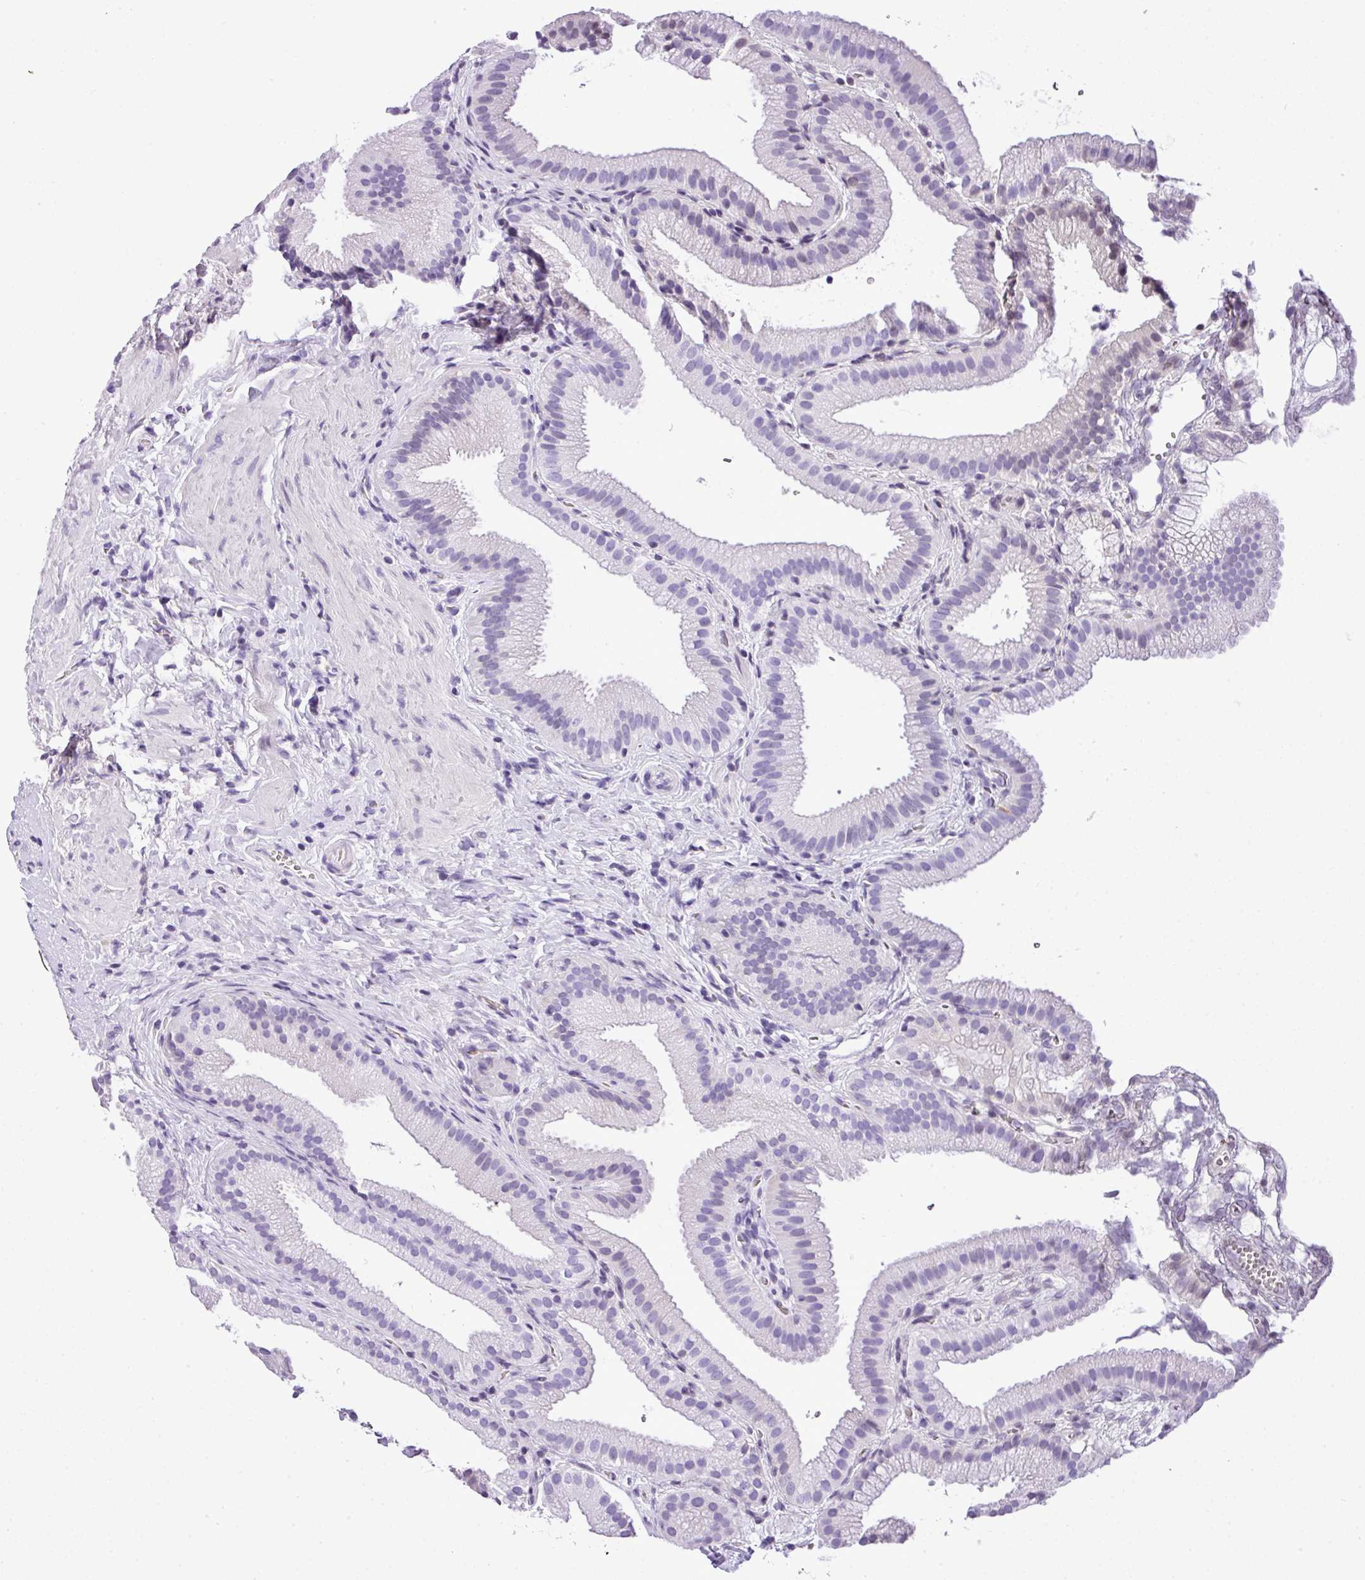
{"staining": {"intensity": "negative", "quantity": "none", "location": "none"}, "tissue": "gallbladder", "cell_type": "Glandular cells", "image_type": "normal", "snomed": [{"axis": "morphology", "description": "Normal tissue, NOS"}, {"axis": "topography", "description": "Gallbladder"}], "caption": "Protein analysis of normal gallbladder reveals no significant expression in glandular cells.", "gene": "MUC21", "patient": {"sex": "female", "age": 63}}